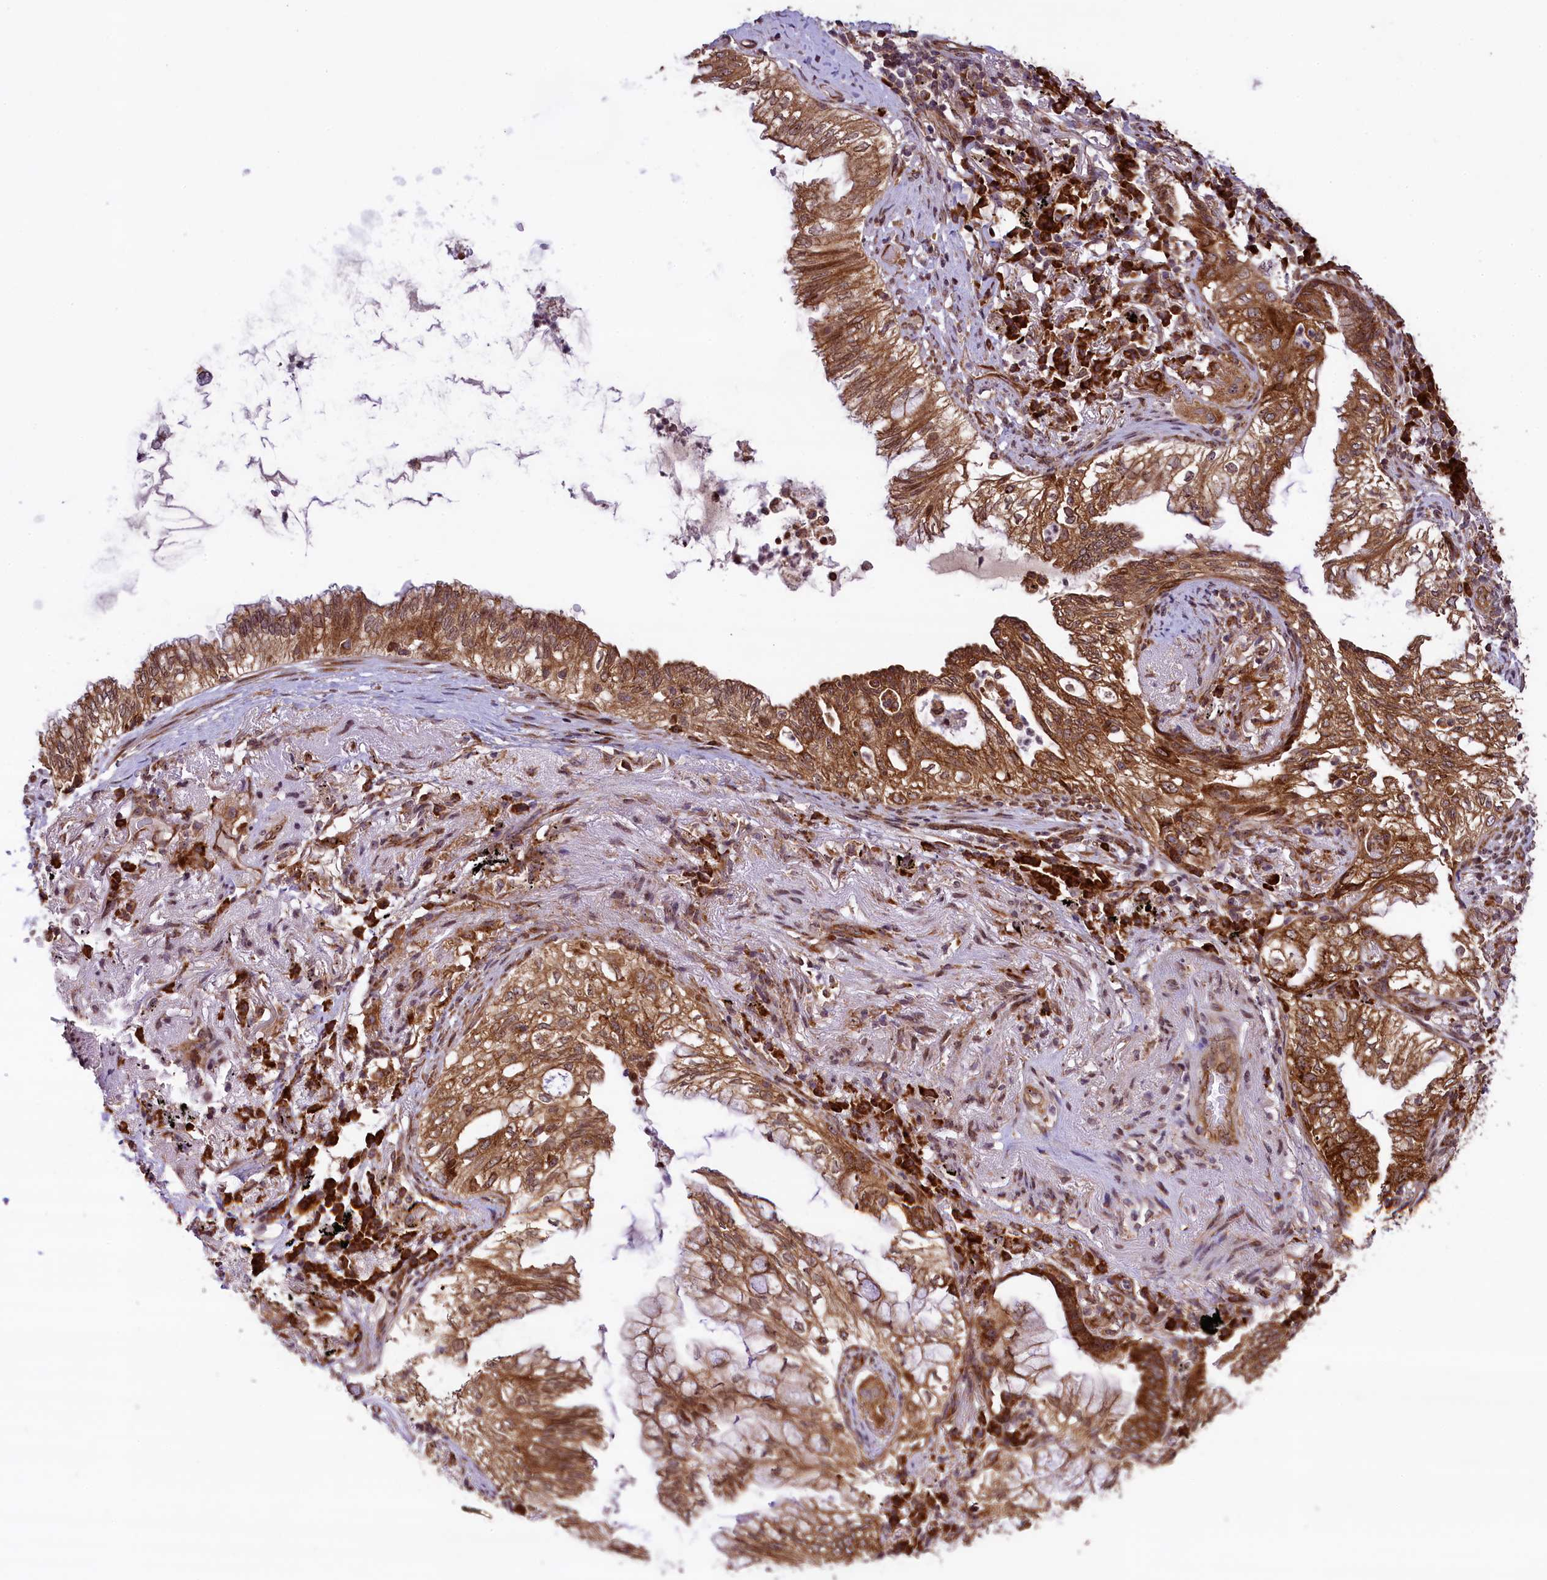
{"staining": {"intensity": "moderate", "quantity": ">75%", "location": "cytoplasmic/membranous"}, "tissue": "lung cancer", "cell_type": "Tumor cells", "image_type": "cancer", "snomed": [{"axis": "morphology", "description": "Adenocarcinoma, NOS"}, {"axis": "topography", "description": "Lung"}], "caption": "Human lung cancer stained for a protein (brown) reveals moderate cytoplasmic/membranous positive expression in about >75% of tumor cells.", "gene": "LARP4", "patient": {"sex": "female", "age": 70}}